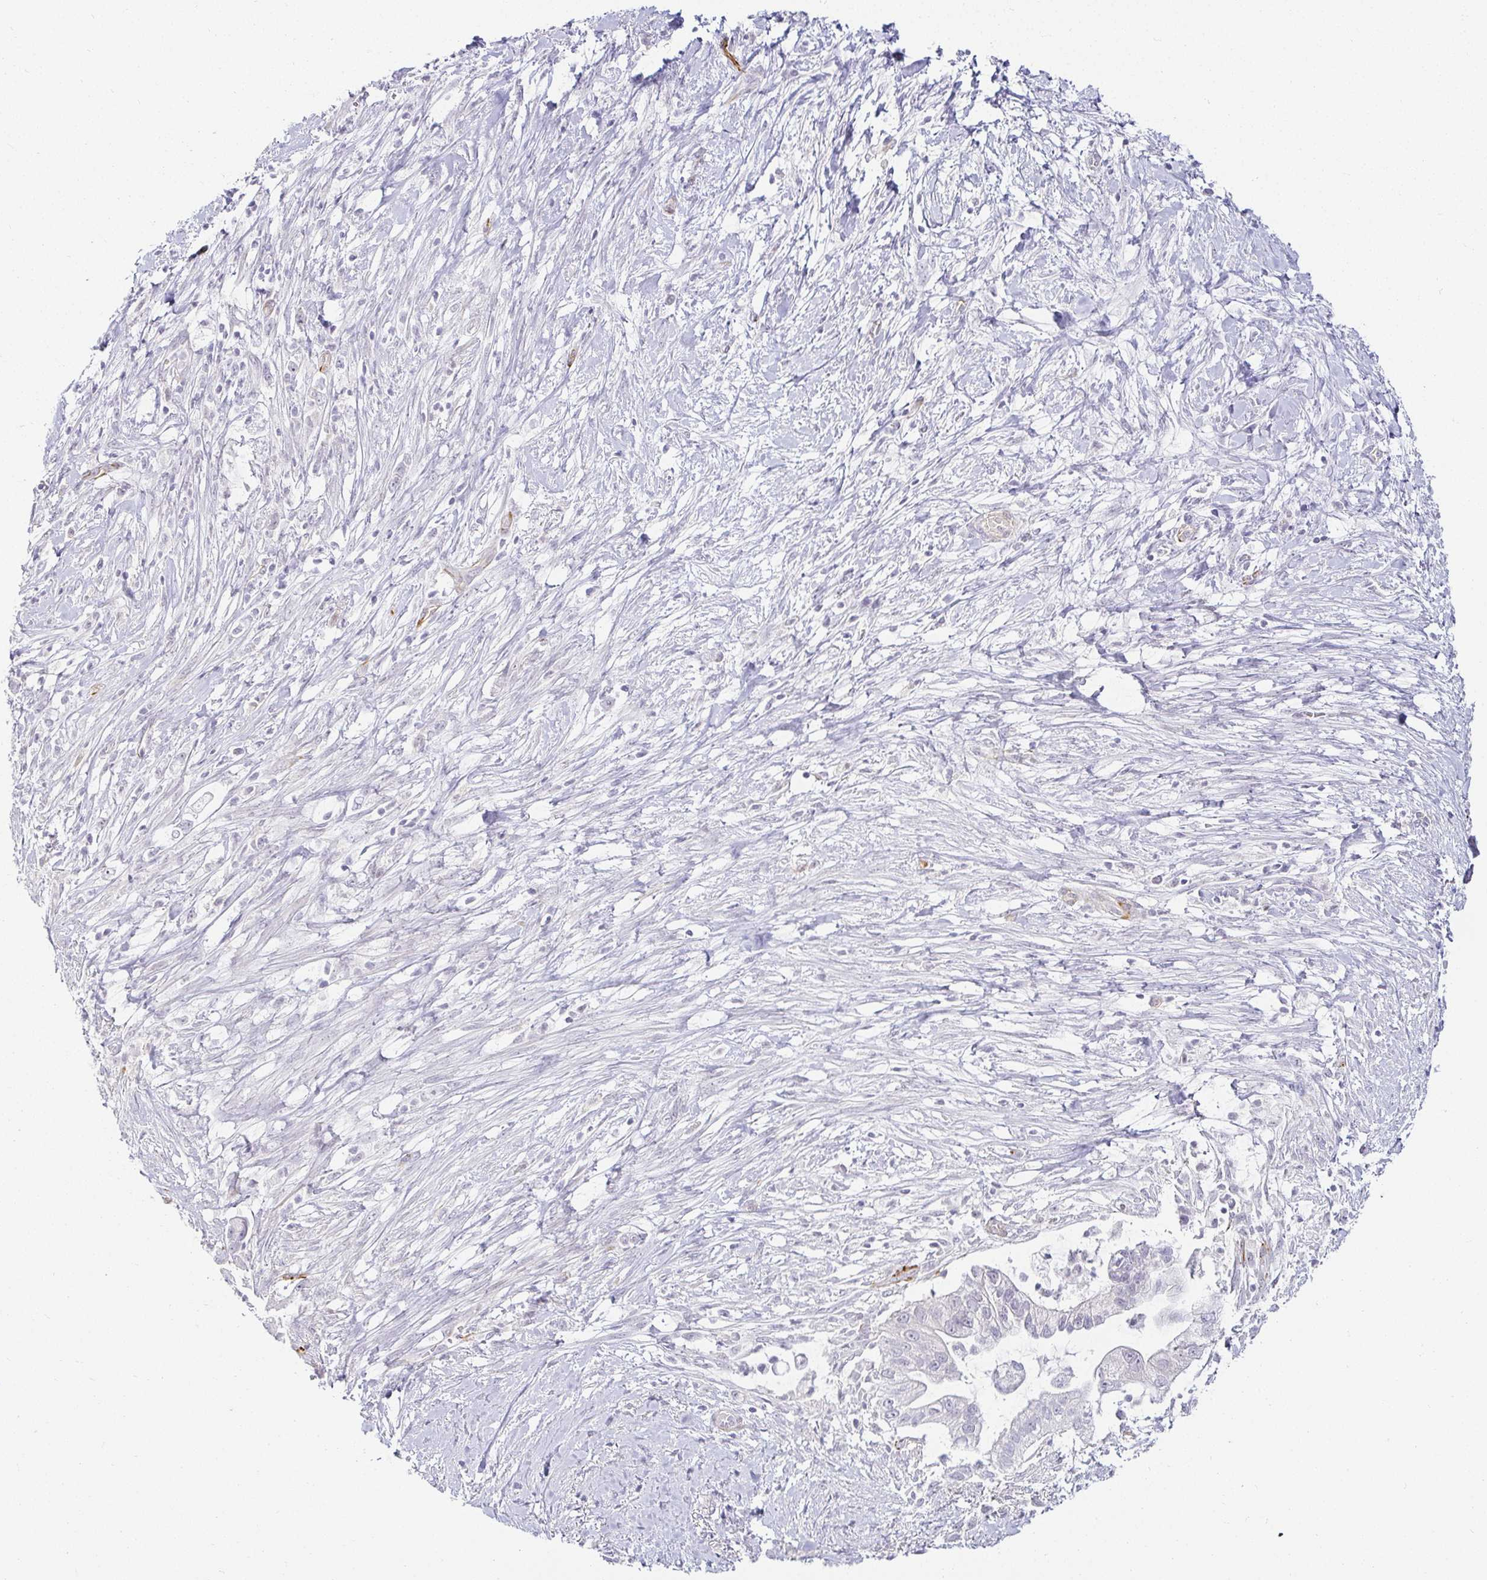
{"staining": {"intensity": "negative", "quantity": "none", "location": "none"}, "tissue": "pancreatic cancer", "cell_type": "Tumor cells", "image_type": "cancer", "snomed": [{"axis": "morphology", "description": "Adenocarcinoma, NOS"}, {"axis": "topography", "description": "Pancreas"}], "caption": "Tumor cells are negative for protein expression in human adenocarcinoma (pancreatic). (DAB (3,3'-diaminobenzidine) immunohistochemistry with hematoxylin counter stain).", "gene": "ACAN", "patient": {"sex": "male", "age": 70}}